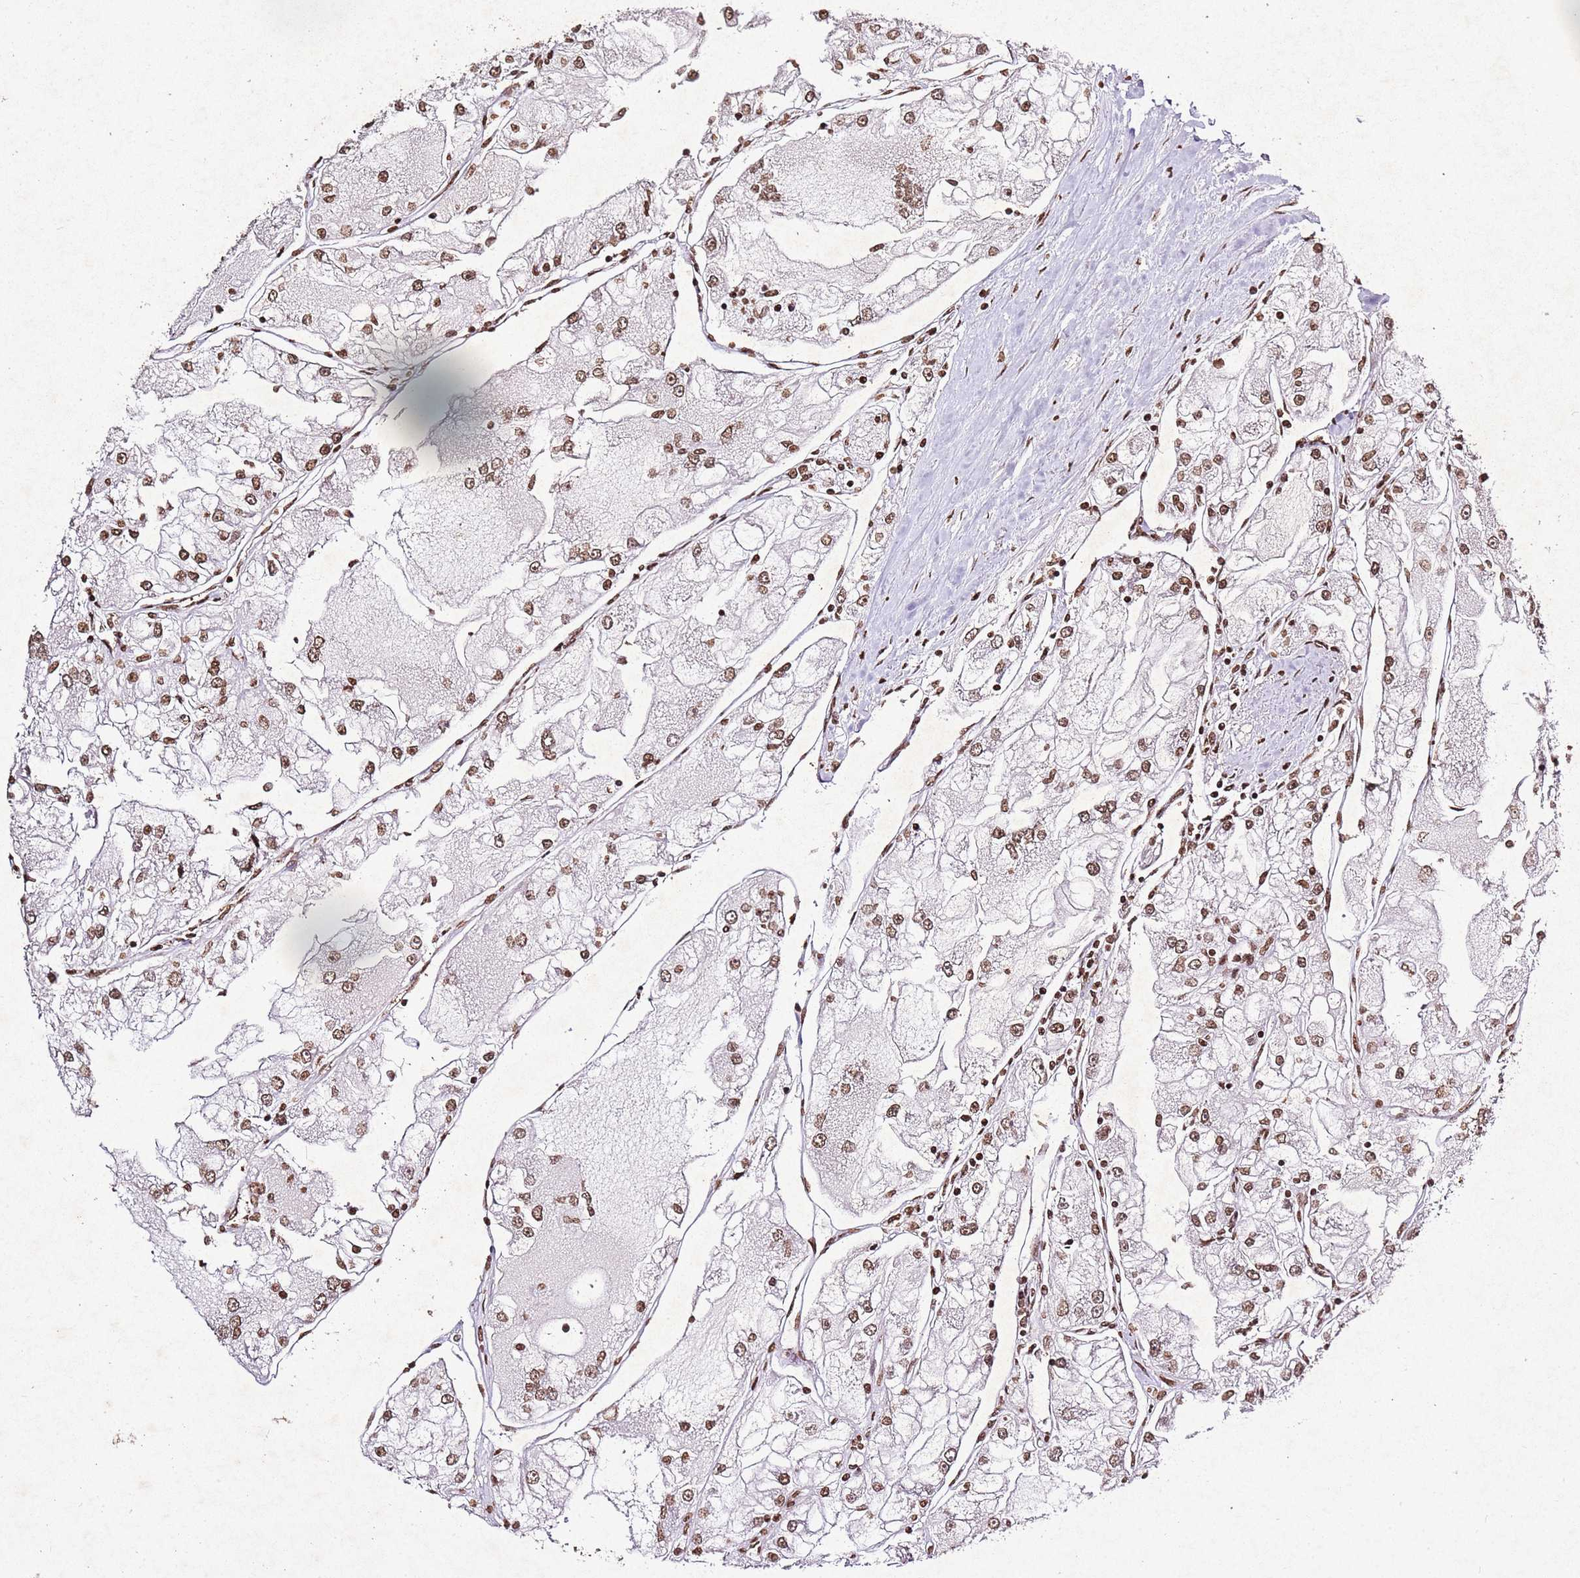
{"staining": {"intensity": "moderate", "quantity": ">75%", "location": "nuclear"}, "tissue": "renal cancer", "cell_type": "Tumor cells", "image_type": "cancer", "snomed": [{"axis": "morphology", "description": "Adenocarcinoma, NOS"}, {"axis": "topography", "description": "Kidney"}], "caption": "This photomicrograph shows immunohistochemistry staining of human renal cancer (adenocarcinoma), with medium moderate nuclear staining in about >75% of tumor cells.", "gene": "BMAL1", "patient": {"sex": "female", "age": 72}}